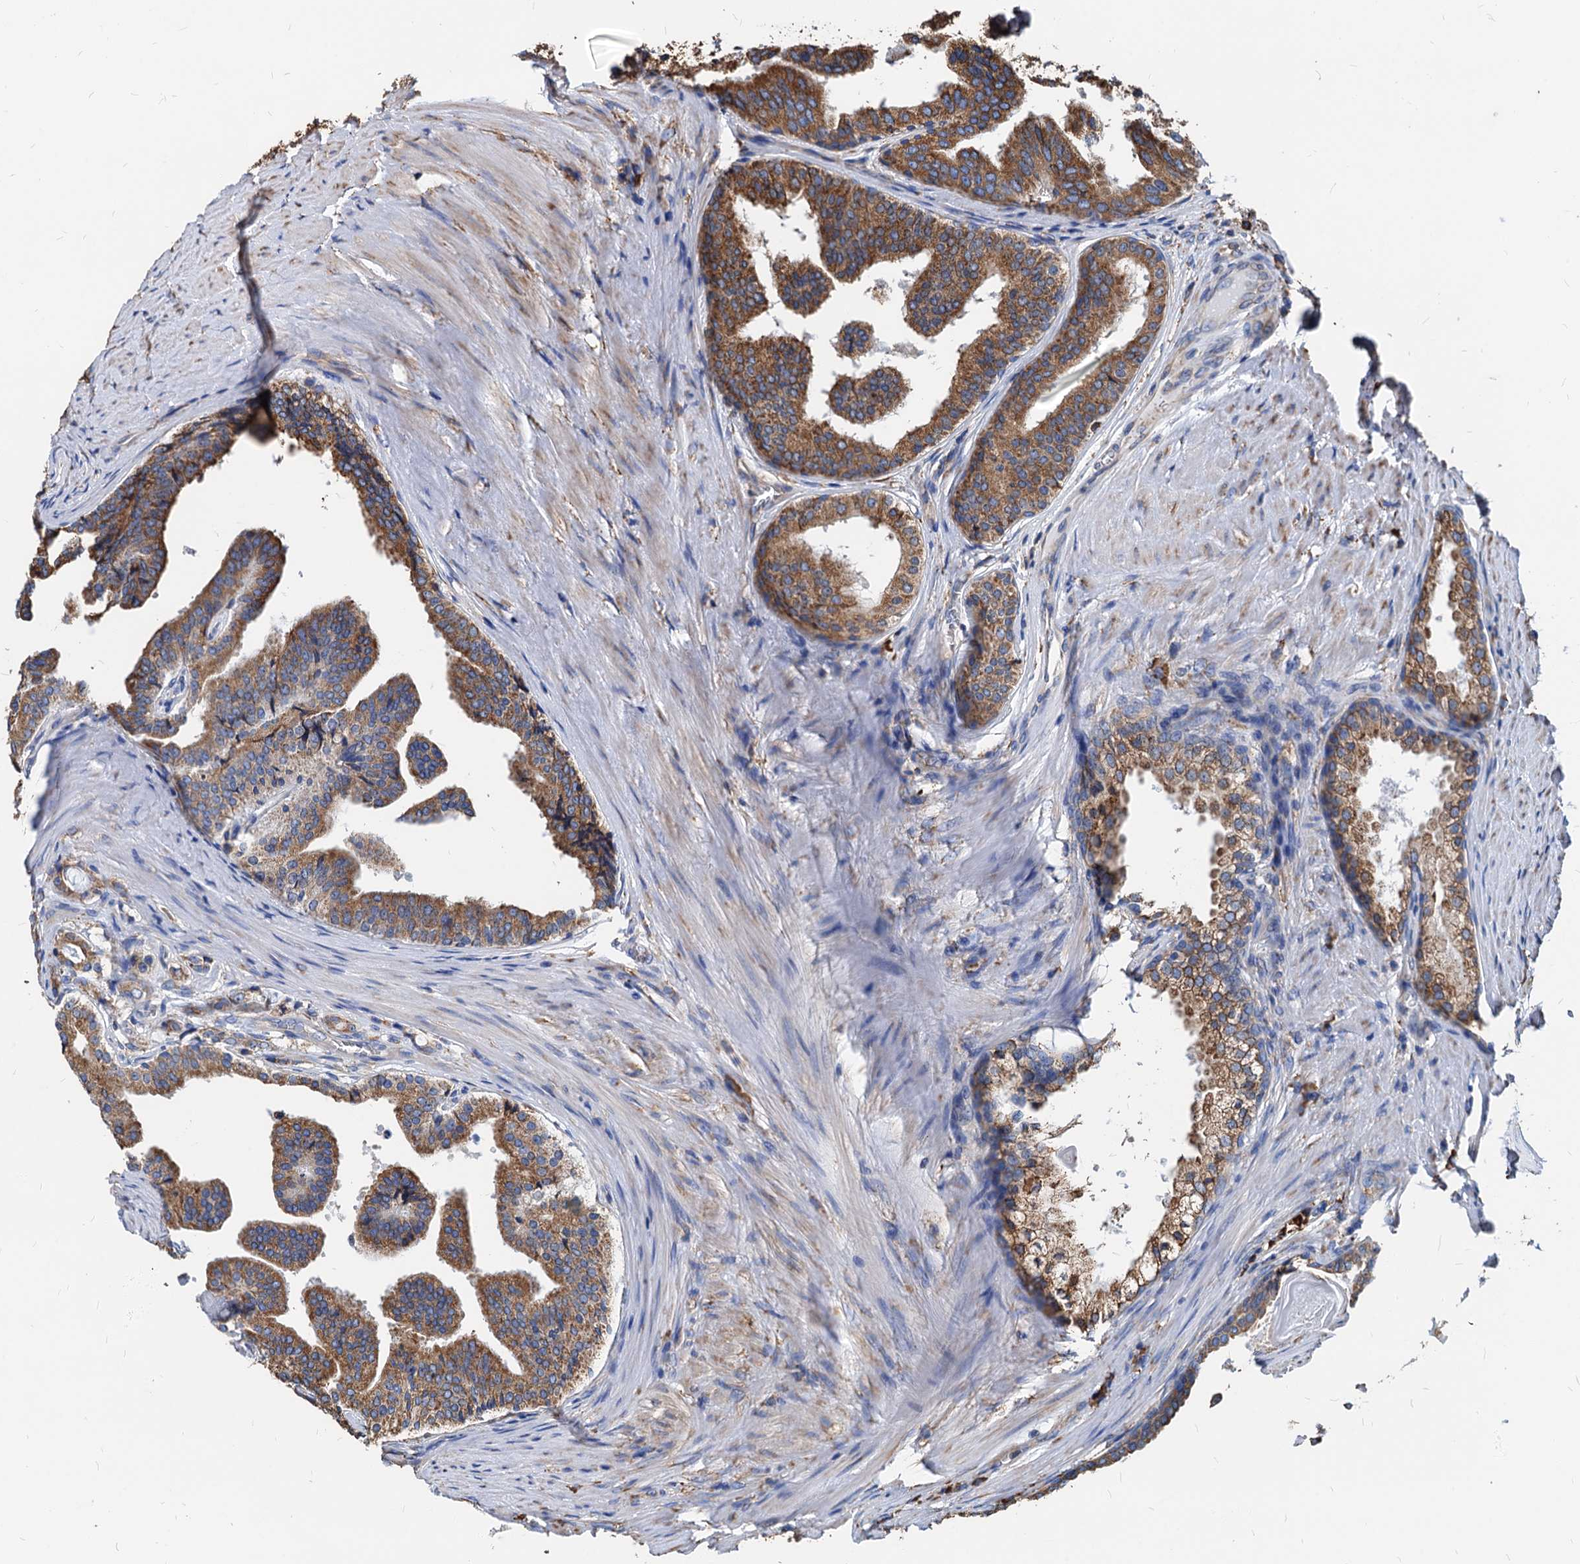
{"staining": {"intensity": "moderate", "quantity": ">75%", "location": "cytoplasmic/membranous"}, "tissue": "prostate cancer", "cell_type": "Tumor cells", "image_type": "cancer", "snomed": [{"axis": "morphology", "description": "Adenocarcinoma, High grade"}, {"axis": "topography", "description": "Prostate"}], "caption": "Immunohistochemistry (IHC) of prostate cancer (high-grade adenocarcinoma) demonstrates medium levels of moderate cytoplasmic/membranous expression in approximately >75% of tumor cells.", "gene": "HSPA5", "patient": {"sex": "male", "age": 63}}